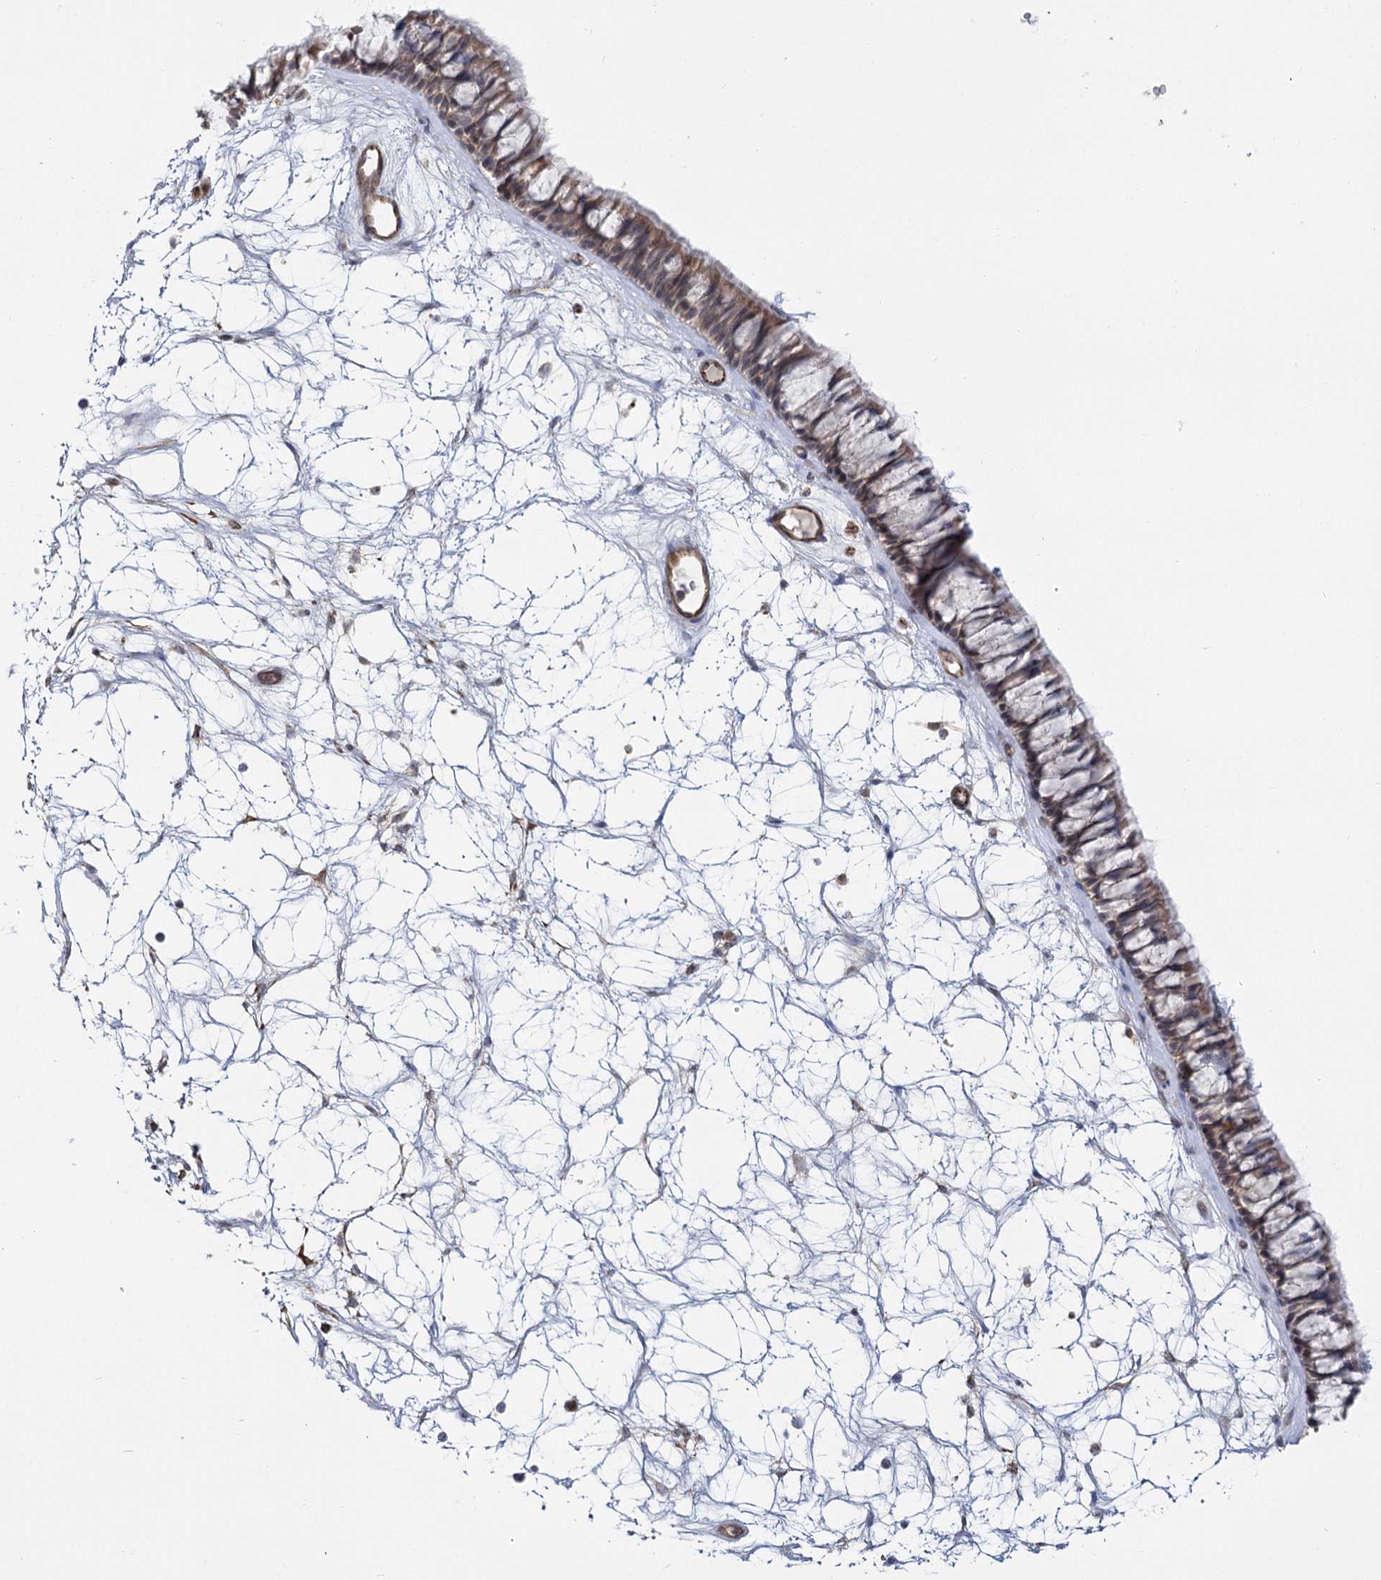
{"staining": {"intensity": "weak", "quantity": "25%-75%", "location": "cytoplasmic/membranous"}, "tissue": "nasopharynx", "cell_type": "Respiratory epithelial cells", "image_type": "normal", "snomed": [{"axis": "morphology", "description": "Normal tissue, NOS"}, {"axis": "topography", "description": "Nasopharynx"}], "caption": "A brown stain shows weak cytoplasmic/membranous expression of a protein in respiratory epithelial cells of normal human nasopharynx. Using DAB (3,3'-diaminobenzidine) (brown) and hematoxylin (blue) stains, captured at high magnification using brightfield microscopy.", "gene": "TBC1D9B", "patient": {"sex": "male", "age": 64}}